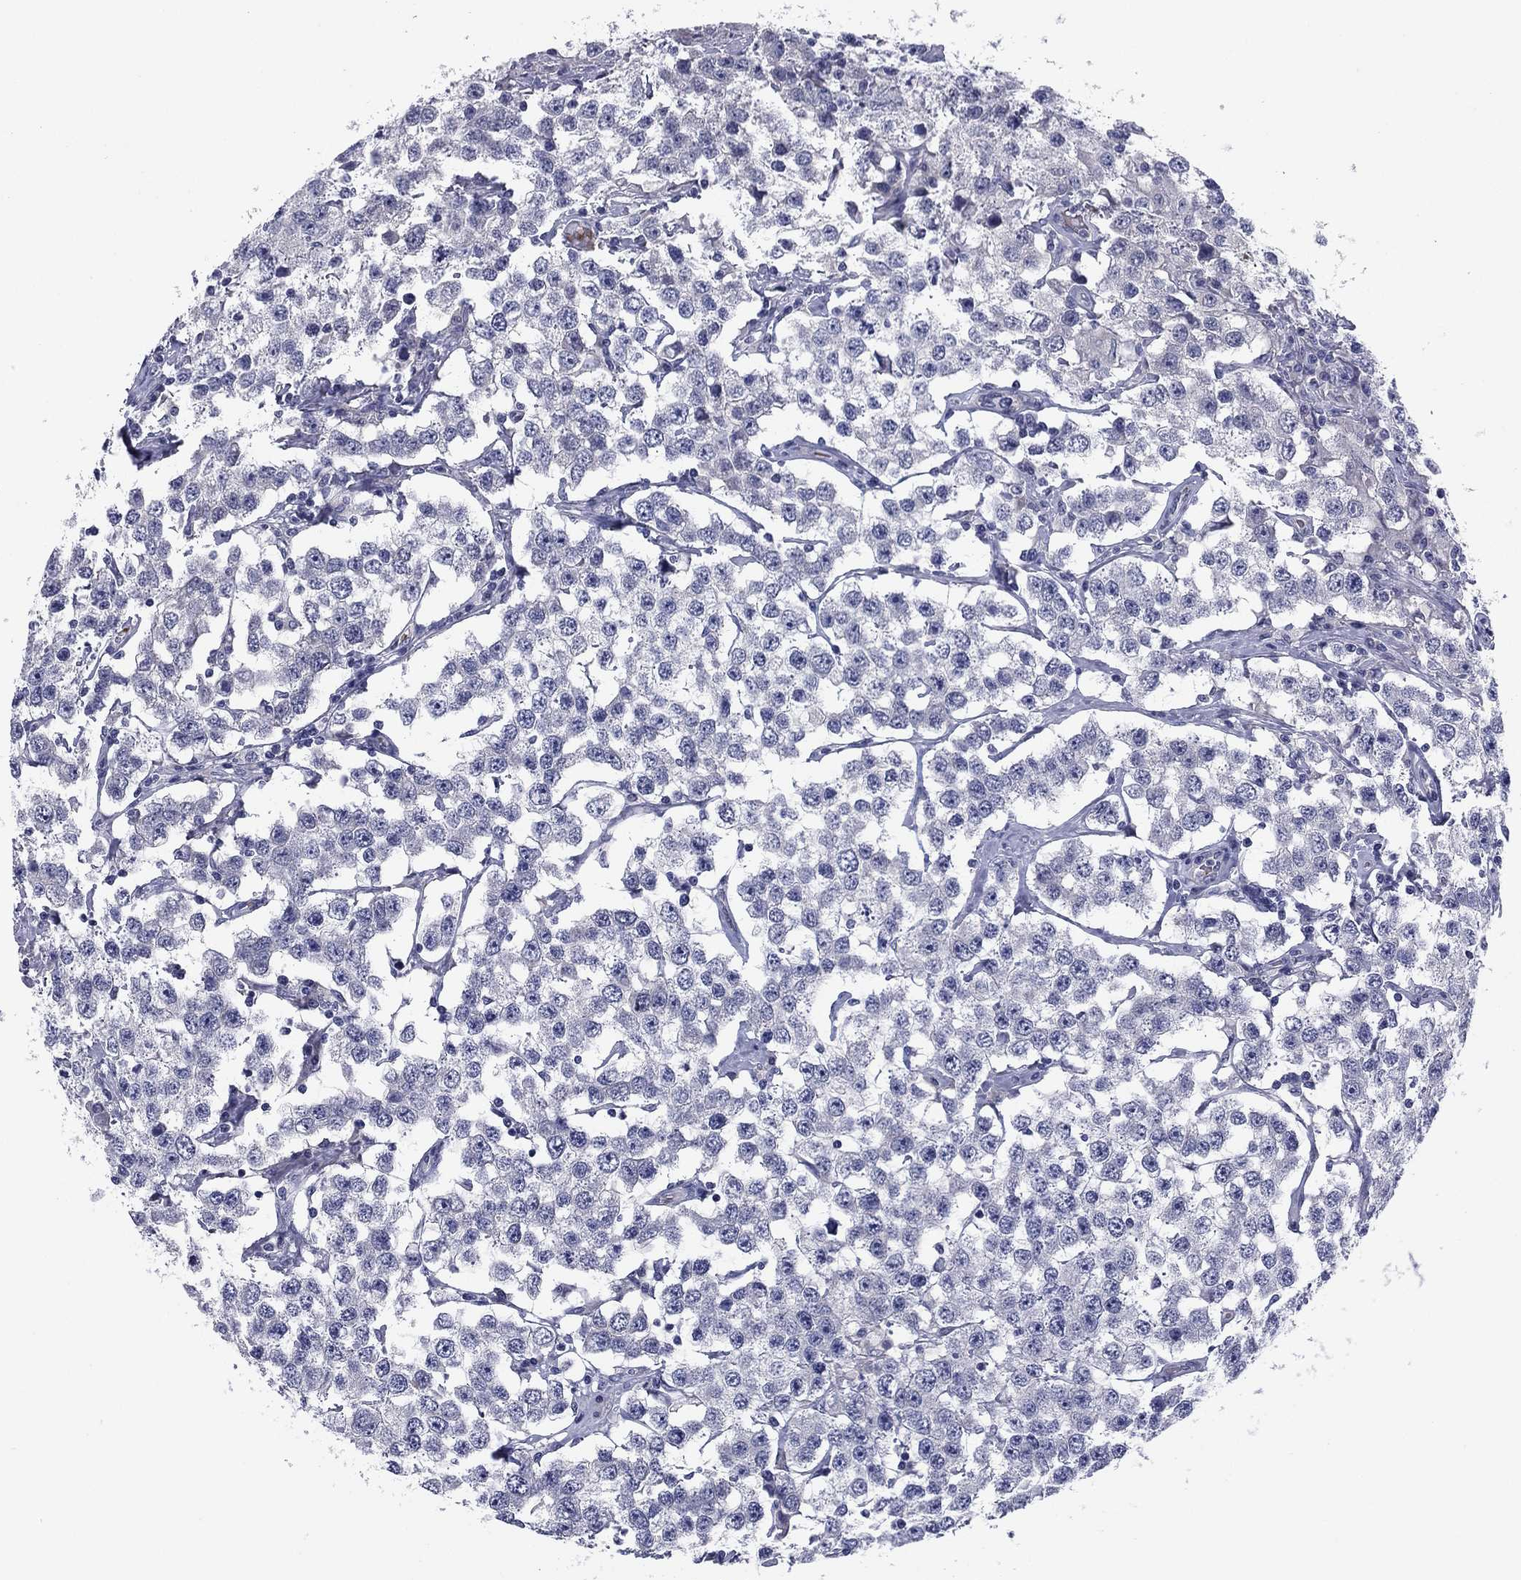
{"staining": {"intensity": "negative", "quantity": "none", "location": "none"}, "tissue": "testis cancer", "cell_type": "Tumor cells", "image_type": "cancer", "snomed": [{"axis": "morphology", "description": "Seminoma, NOS"}, {"axis": "topography", "description": "Testis"}], "caption": "A high-resolution photomicrograph shows immunohistochemistry staining of seminoma (testis), which reveals no significant positivity in tumor cells. (Immunohistochemistry (ihc), brightfield microscopy, high magnification).", "gene": "REXO5", "patient": {"sex": "male", "age": 52}}